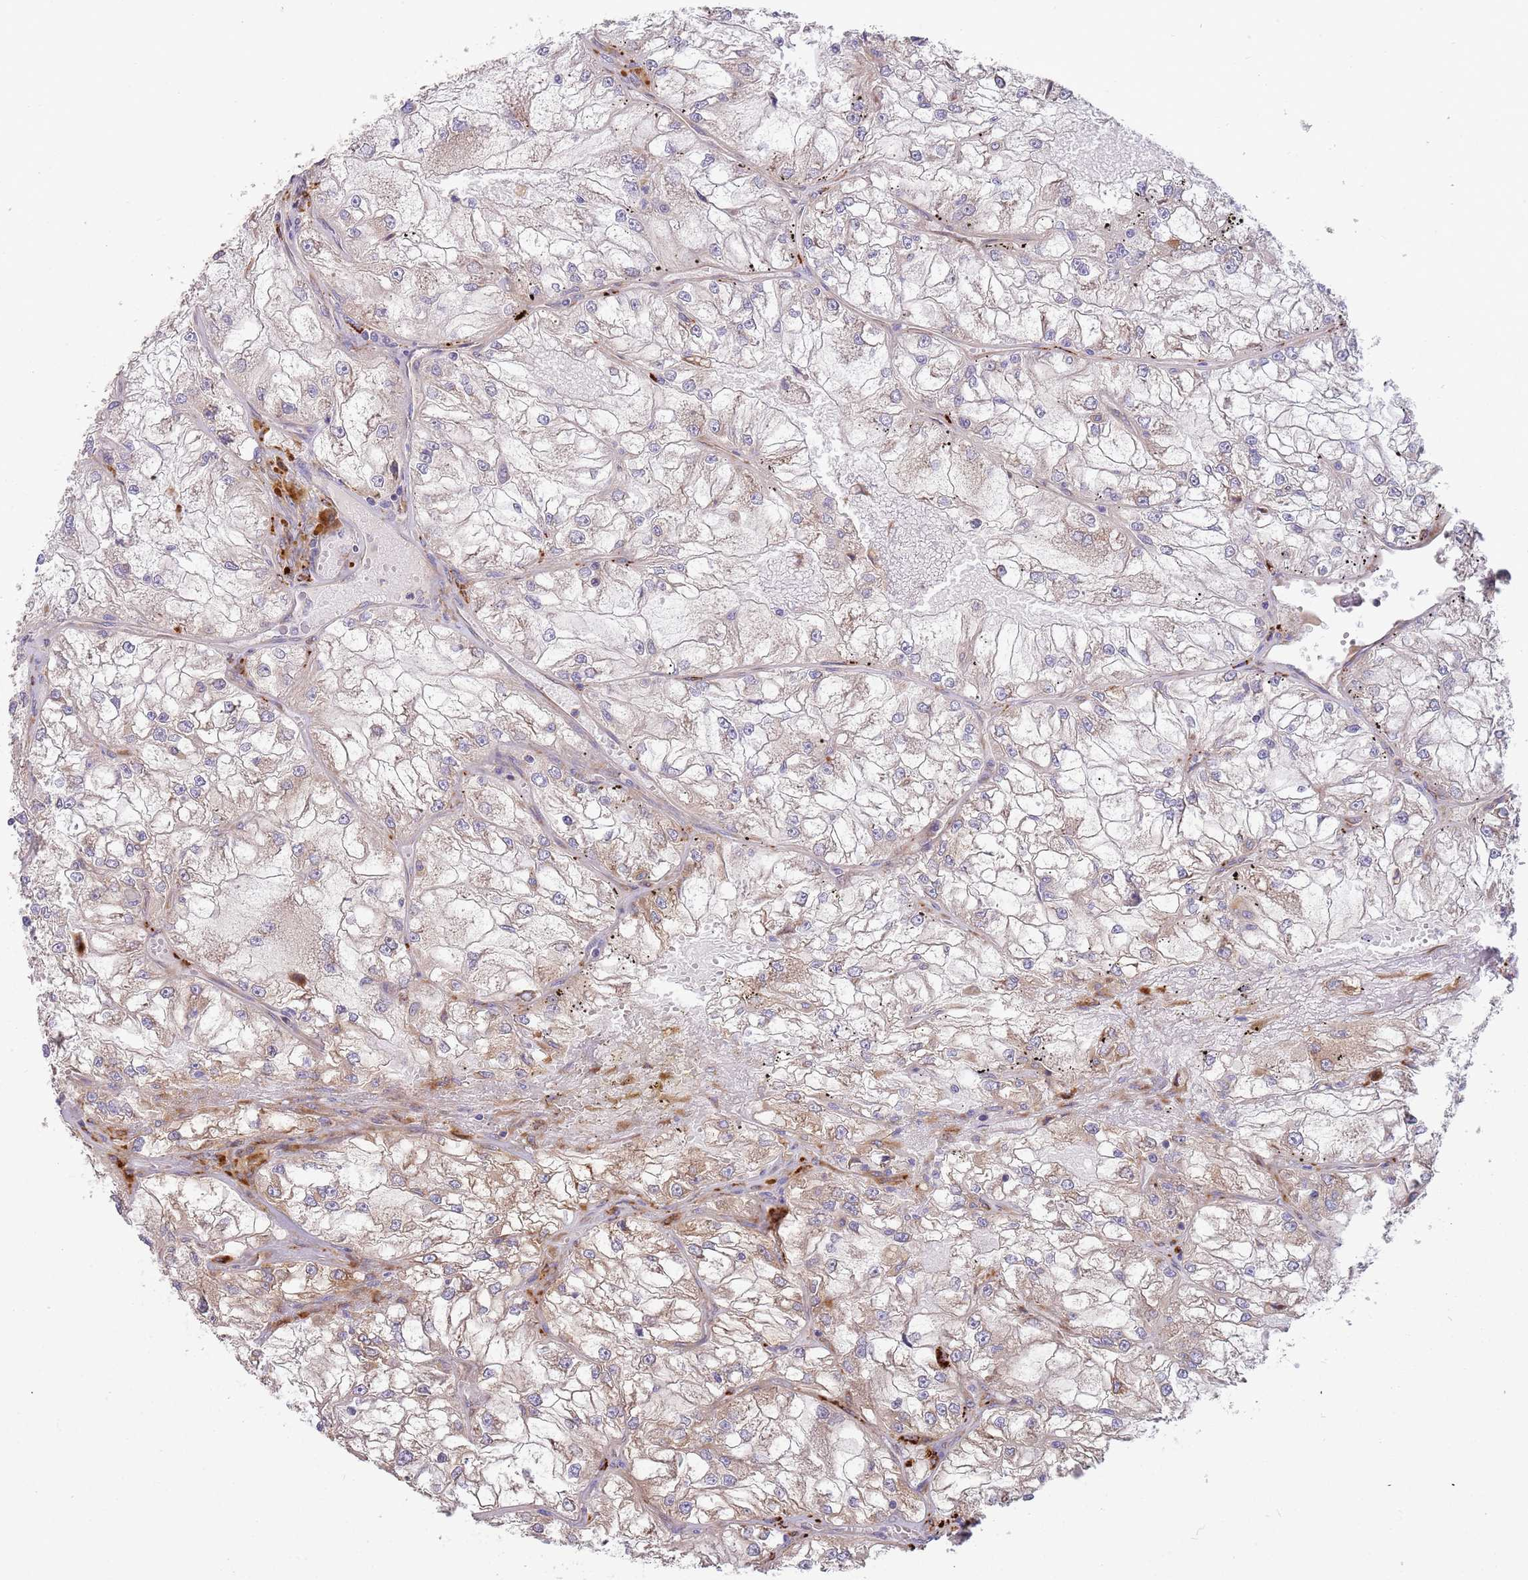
{"staining": {"intensity": "moderate", "quantity": "<25%", "location": "cytoplasmic/membranous"}, "tissue": "renal cancer", "cell_type": "Tumor cells", "image_type": "cancer", "snomed": [{"axis": "morphology", "description": "Adenocarcinoma, NOS"}, {"axis": "topography", "description": "Kidney"}], "caption": "Adenocarcinoma (renal) stained with a brown dye reveals moderate cytoplasmic/membranous positive staining in approximately <25% of tumor cells.", "gene": "ARMCX6", "patient": {"sex": "female", "age": 72}}